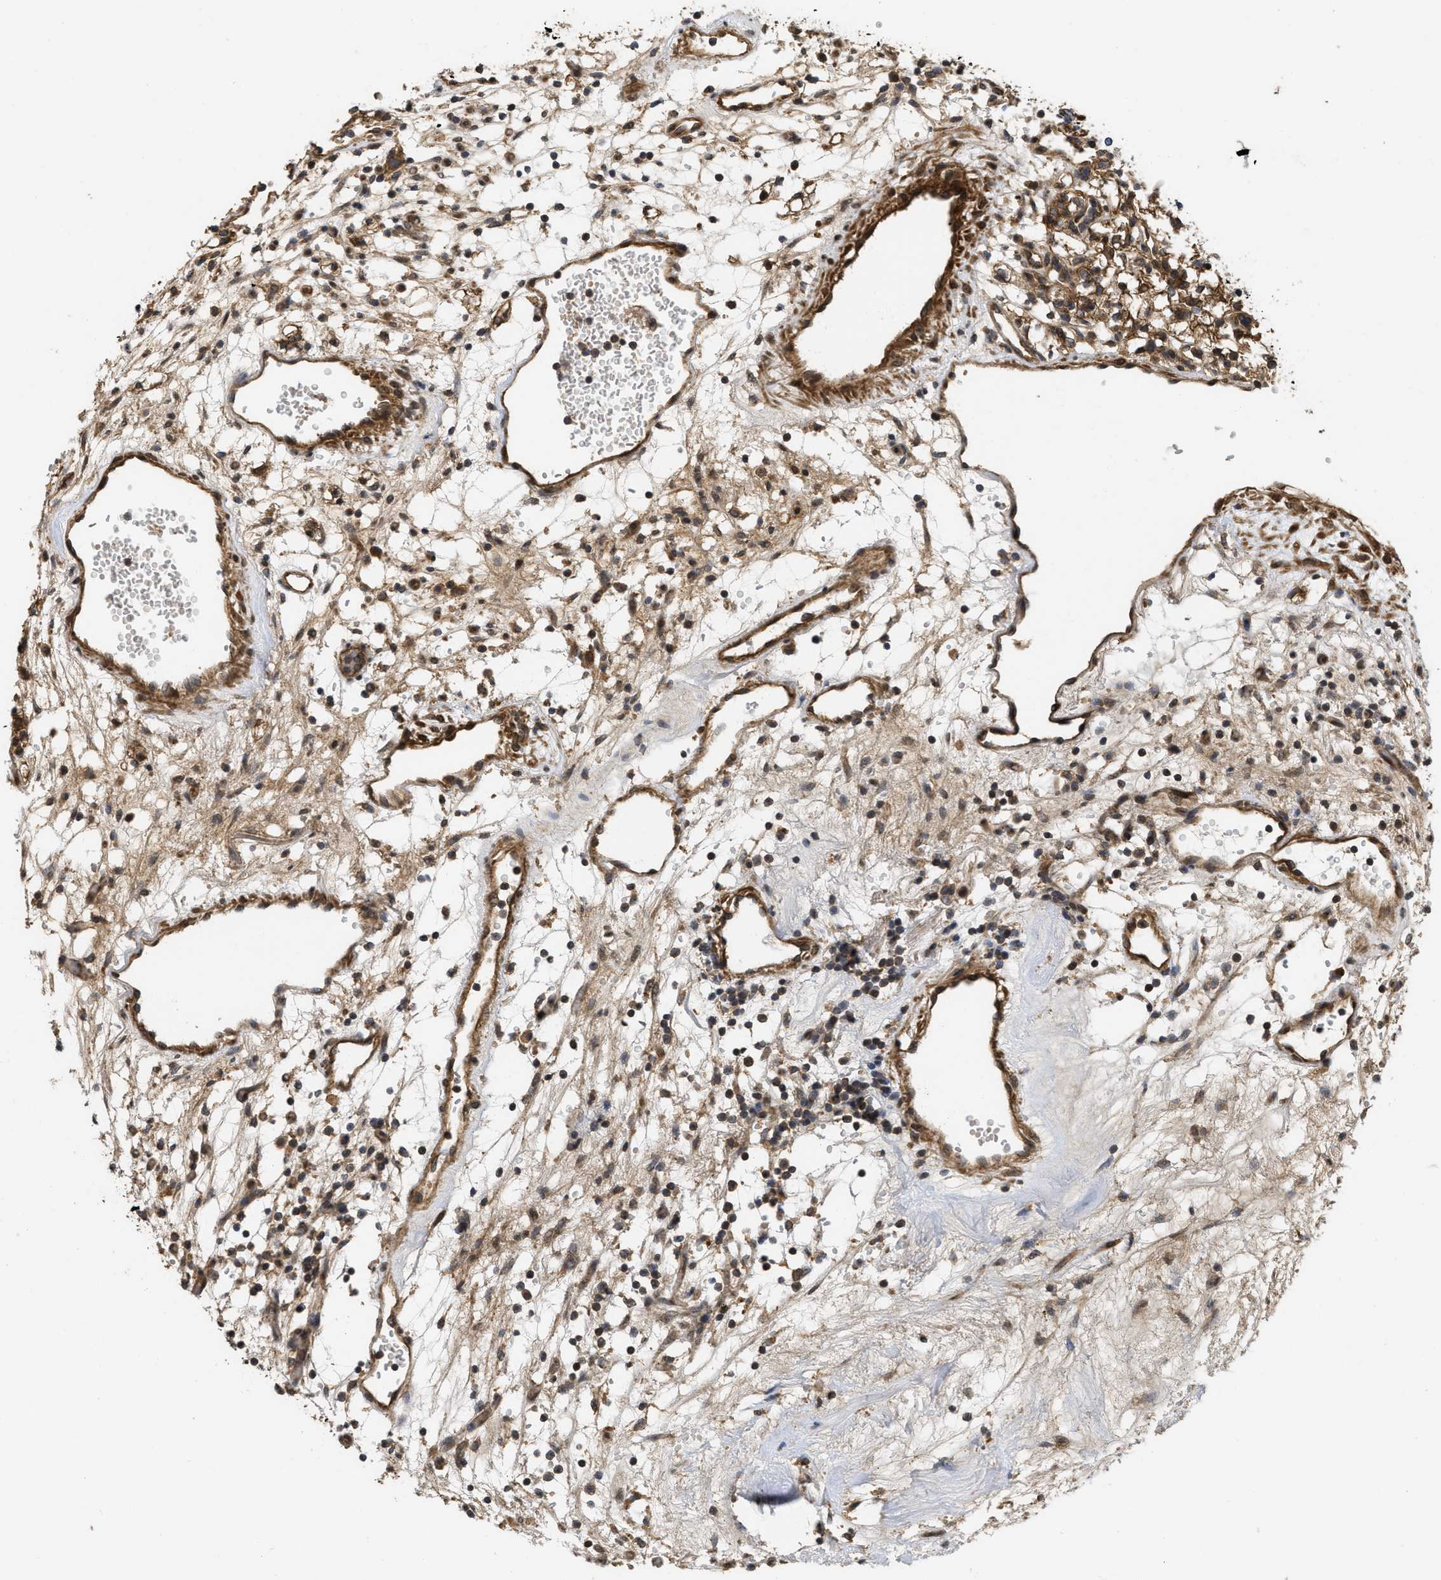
{"staining": {"intensity": "moderate", "quantity": ">75%", "location": "cytoplasmic/membranous"}, "tissue": "renal cancer", "cell_type": "Tumor cells", "image_type": "cancer", "snomed": [{"axis": "morphology", "description": "Adenocarcinoma, NOS"}, {"axis": "topography", "description": "Kidney"}], "caption": "Adenocarcinoma (renal) was stained to show a protein in brown. There is medium levels of moderate cytoplasmic/membranous positivity in approximately >75% of tumor cells.", "gene": "FZD6", "patient": {"sex": "male", "age": 59}}